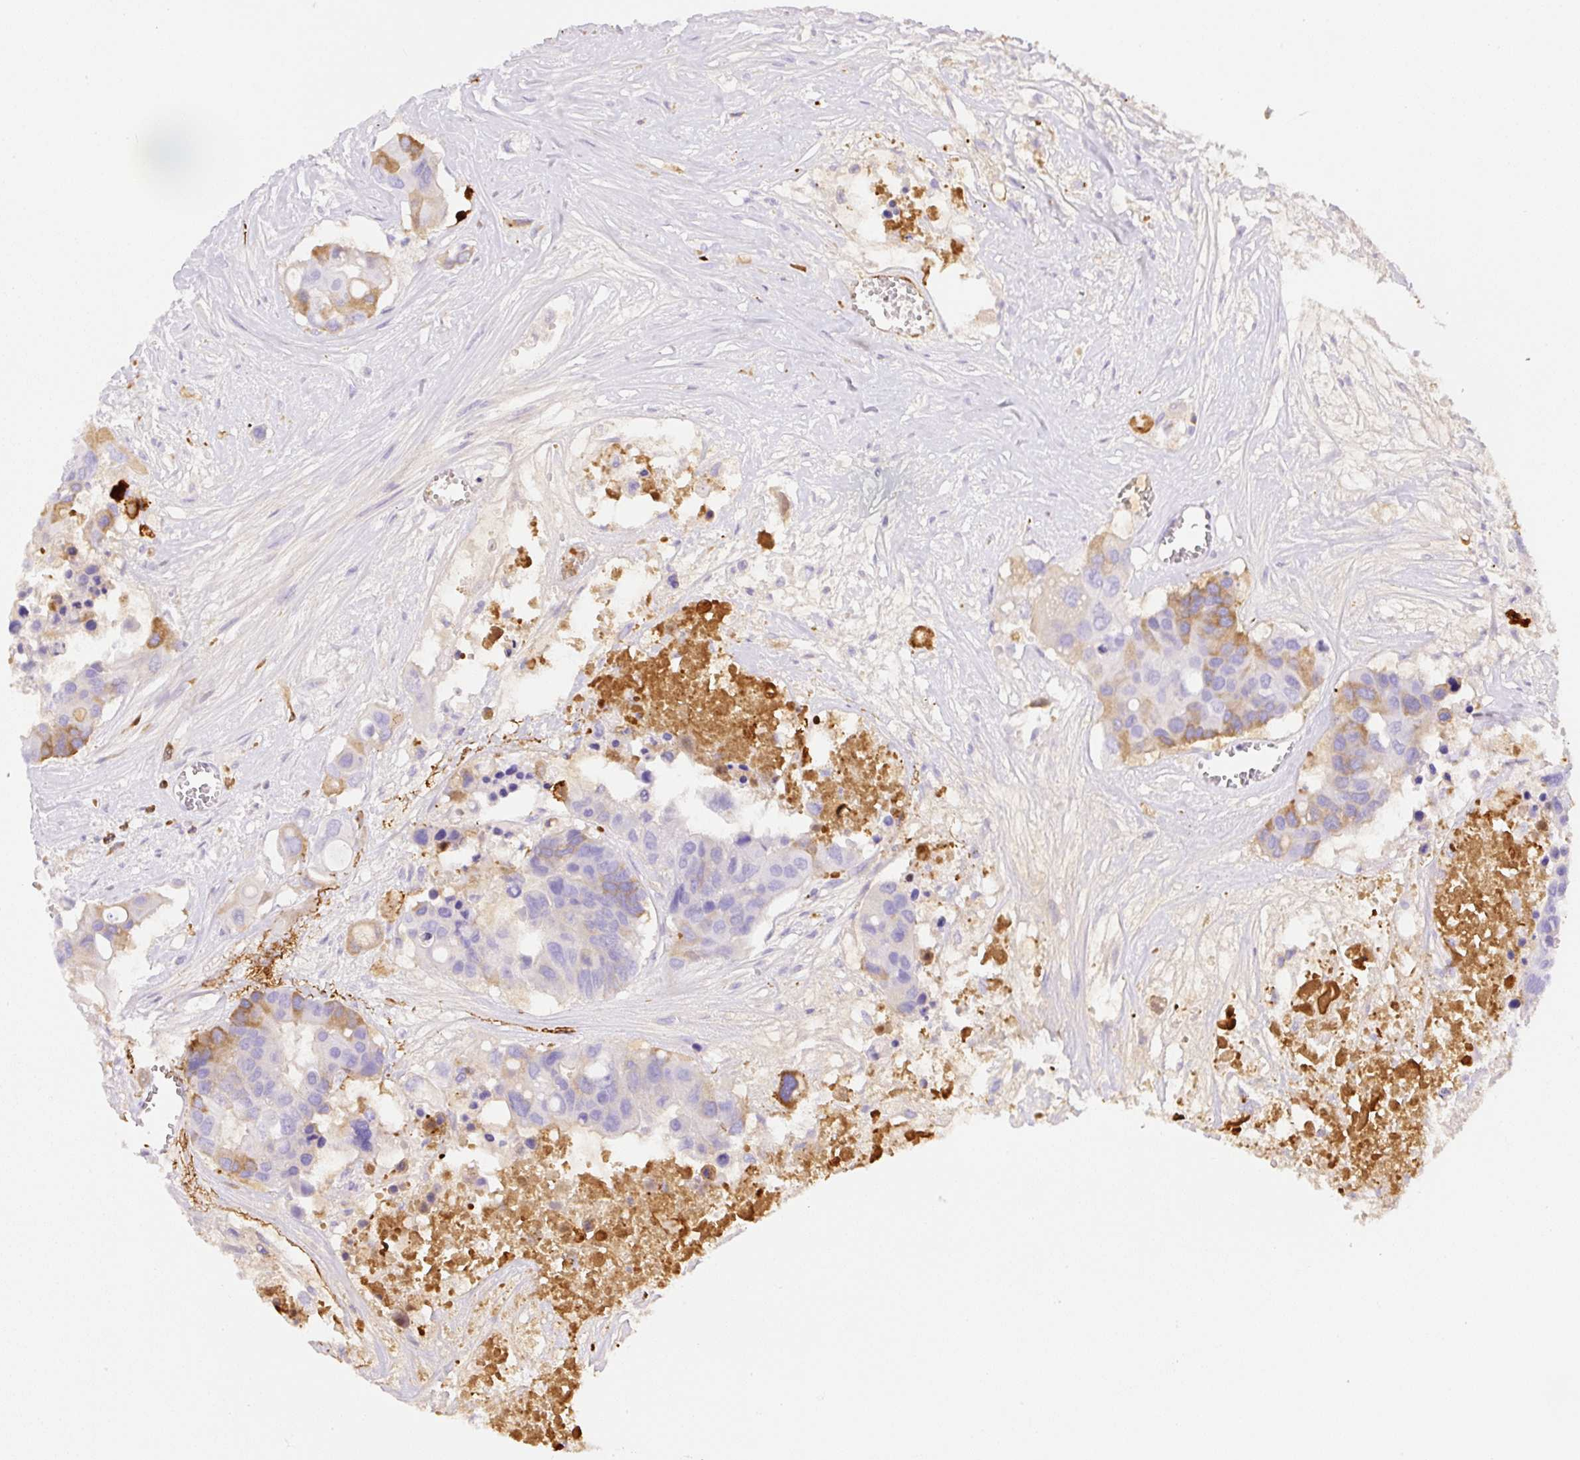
{"staining": {"intensity": "moderate", "quantity": "<25%", "location": "cytoplasmic/membranous"}, "tissue": "colorectal cancer", "cell_type": "Tumor cells", "image_type": "cancer", "snomed": [{"axis": "morphology", "description": "Adenocarcinoma, NOS"}, {"axis": "topography", "description": "Colon"}], "caption": "Moderate cytoplasmic/membranous expression is identified in approximately <25% of tumor cells in colorectal cancer.", "gene": "APCS", "patient": {"sex": "male", "age": 77}}